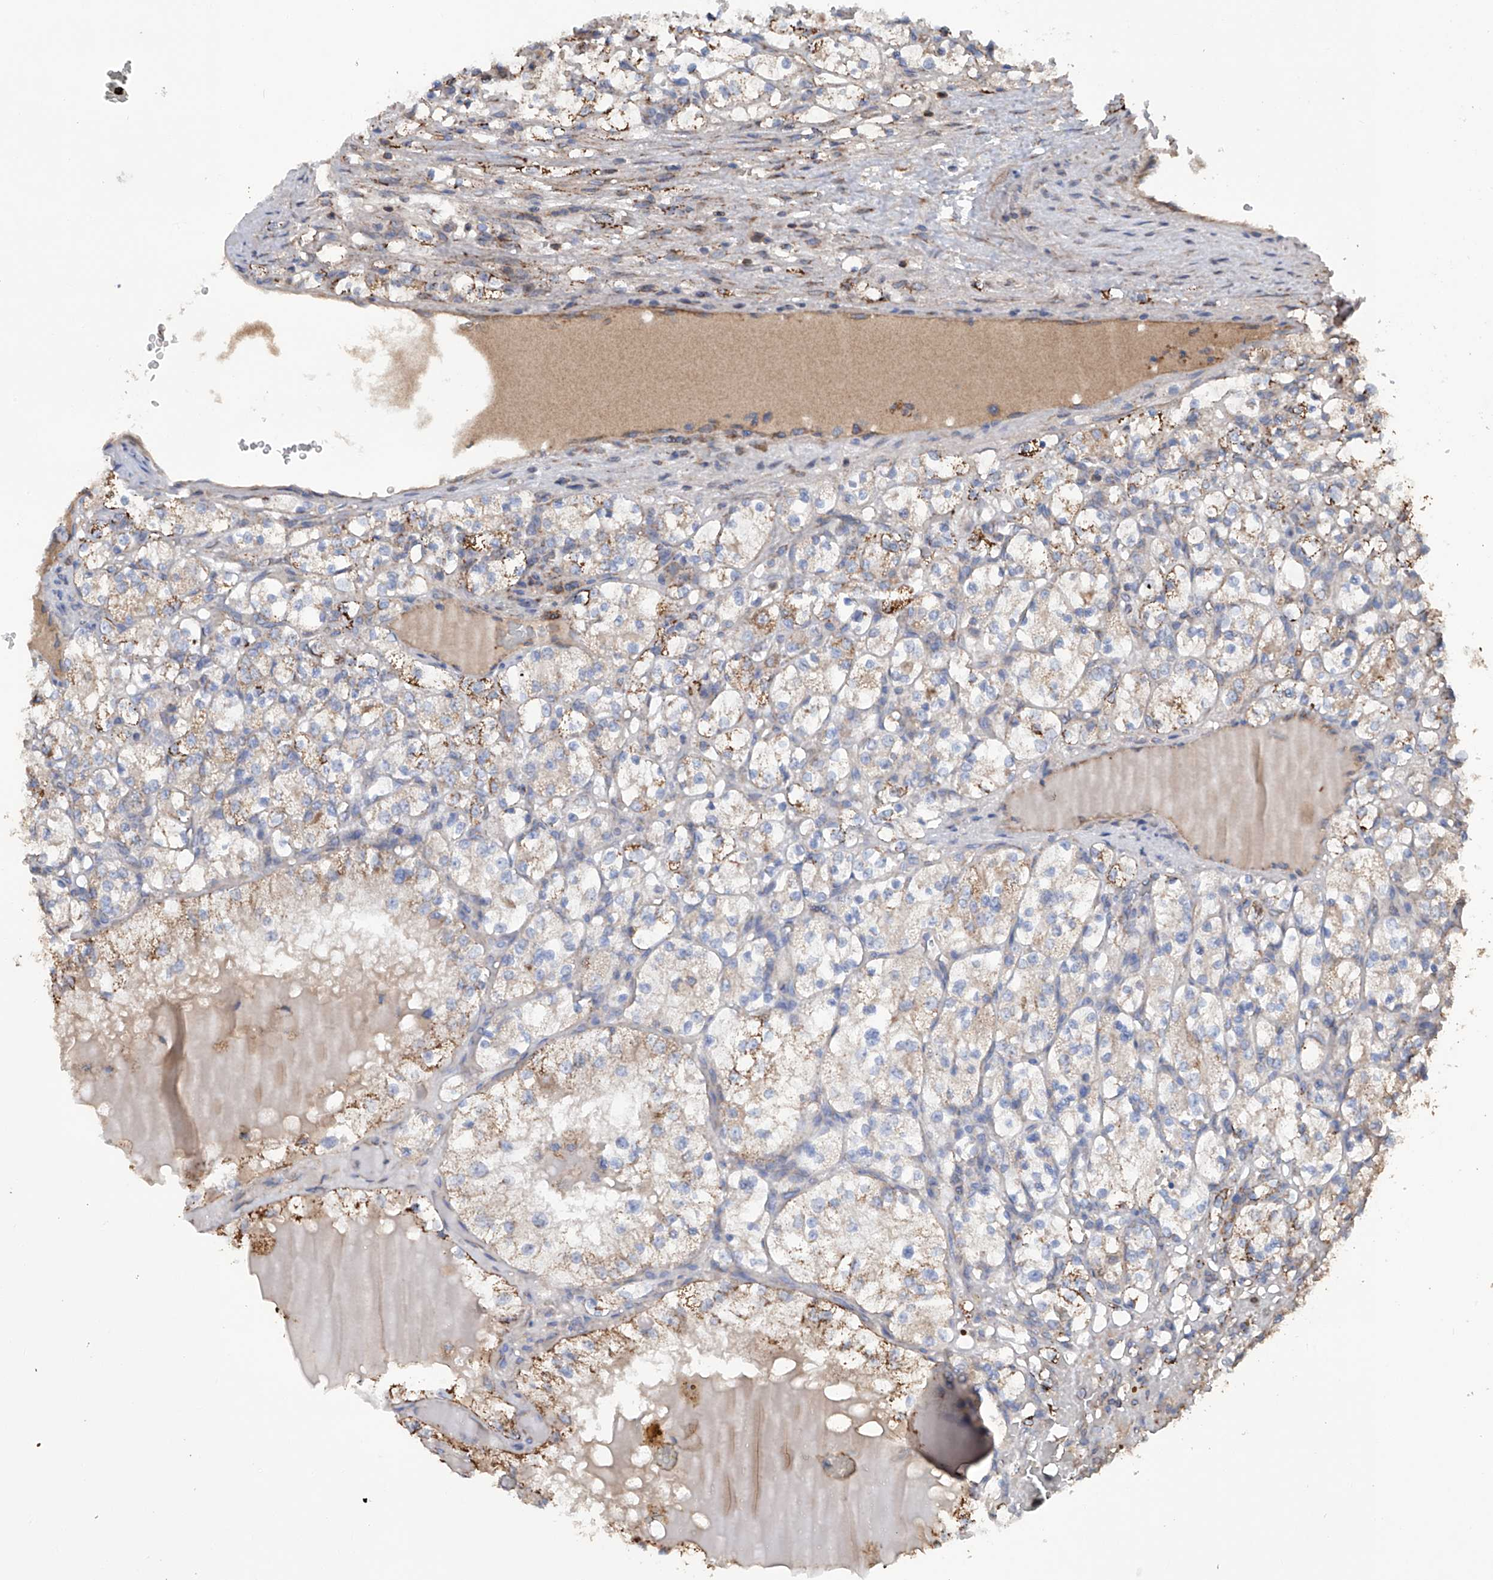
{"staining": {"intensity": "moderate", "quantity": "<25%", "location": "cytoplasmic/membranous"}, "tissue": "renal cancer", "cell_type": "Tumor cells", "image_type": "cancer", "snomed": [{"axis": "morphology", "description": "Adenocarcinoma, NOS"}, {"axis": "topography", "description": "Kidney"}], "caption": "Tumor cells exhibit low levels of moderate cytoplasmic/membranous expression in about <25% of cells in renal adenocarcinoma. (Stains: DAB in brown, nuclei in blue, Microscopy: brightfield microscopy at high magnification).", "gene": "ASCC3", "patient": {"sex": "female", "age": 69}}